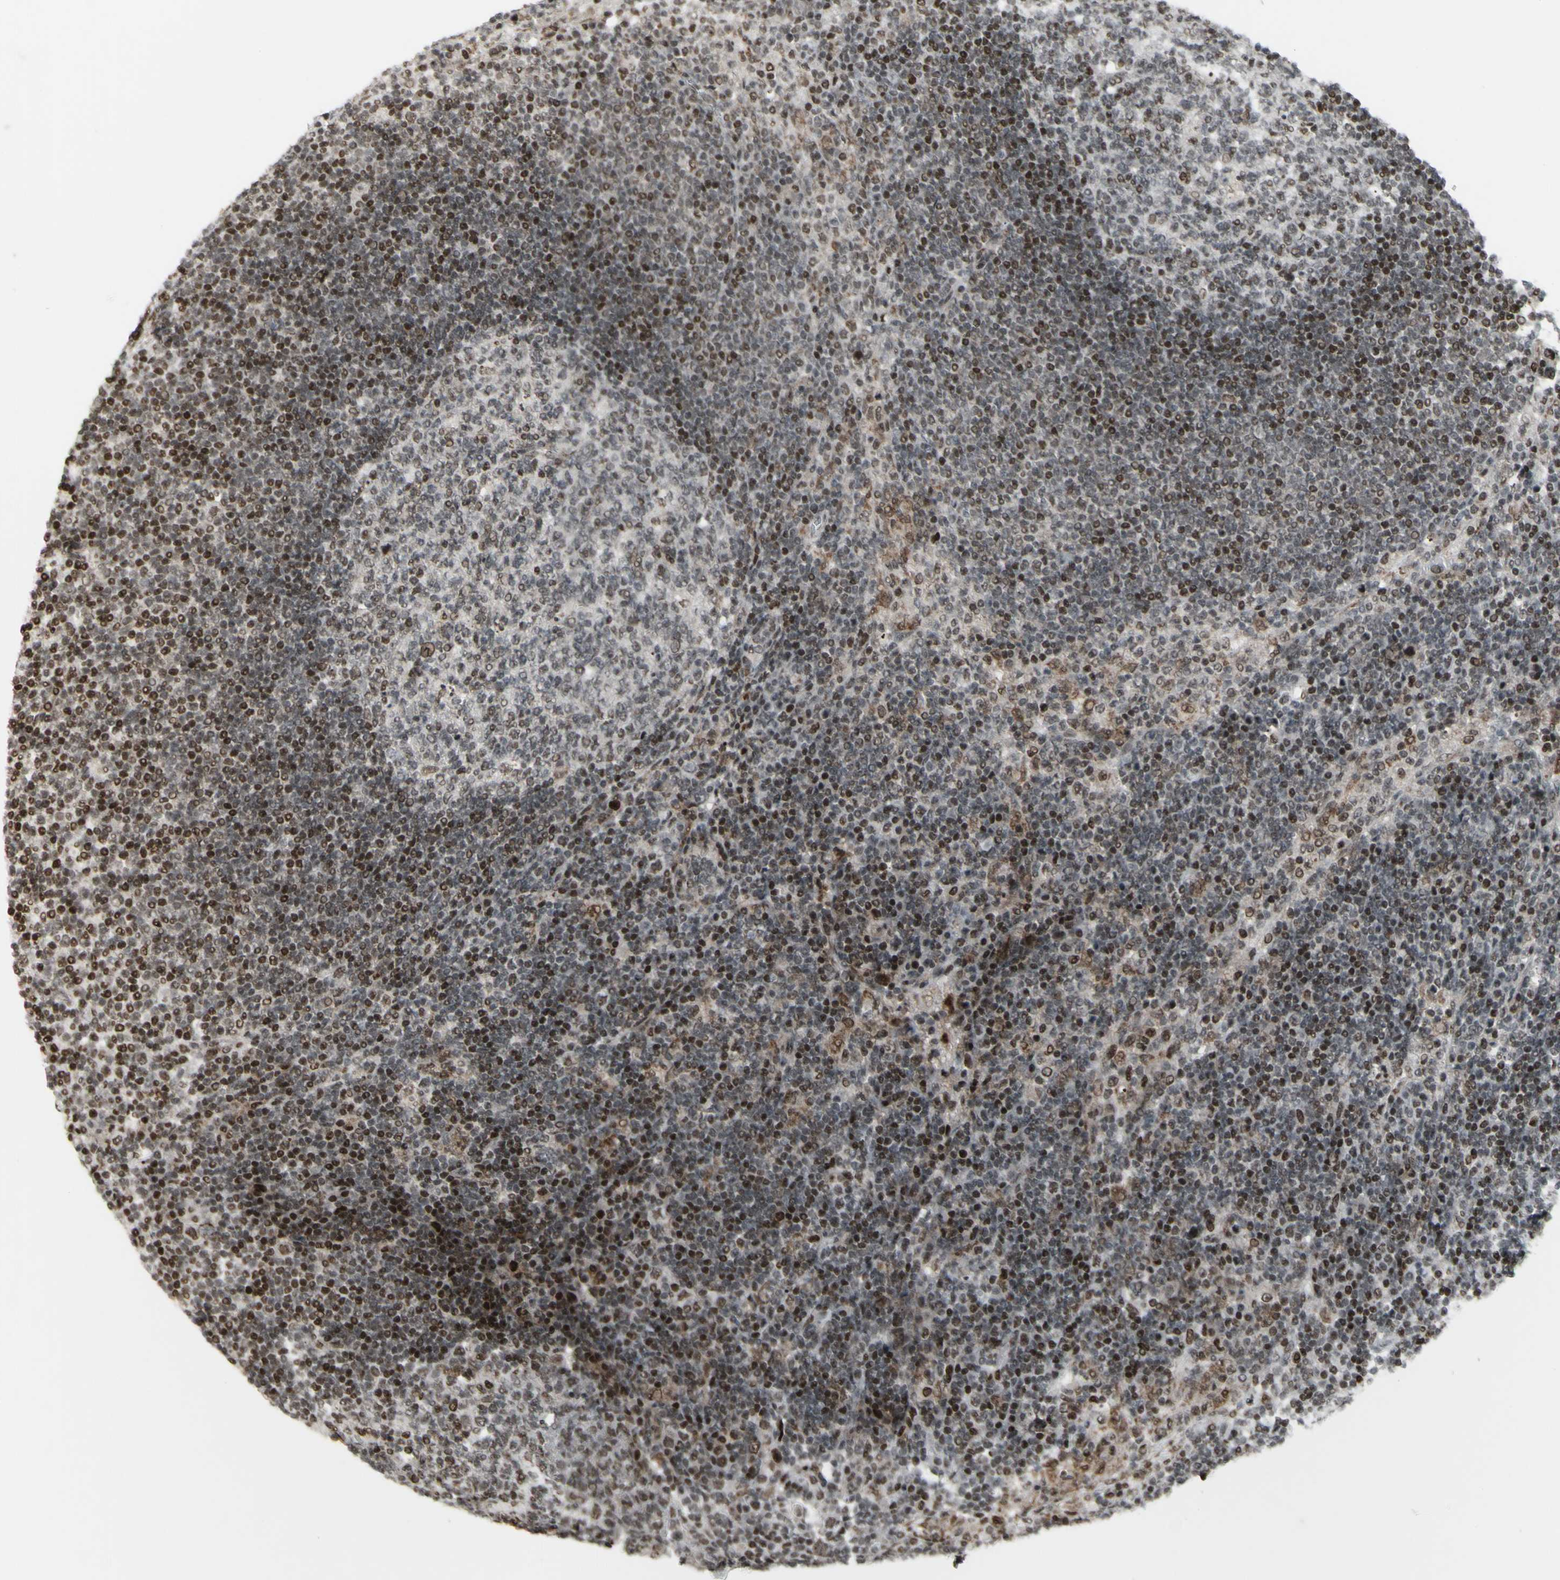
{"staining": {"intensity": "strong", "quantity": "25%-75%", "location": "nuclear"}, "tissue": "lymph node", "cell_type": "Germinal center cells", "image_type": "normal", "snomed": [{"axis": "morphology", "description": "Normal tissue, NOS"}, {"axis": "topography", "description": "Lymph node"}], "caption": "There is high levels of strong nuclear positivity in germinal center cells of normal lymph node, as demonstrated by immunohistochemical staining (brown color).", "gene": "SUPT6H", "patient": {"sex": "female", "age": 53}}